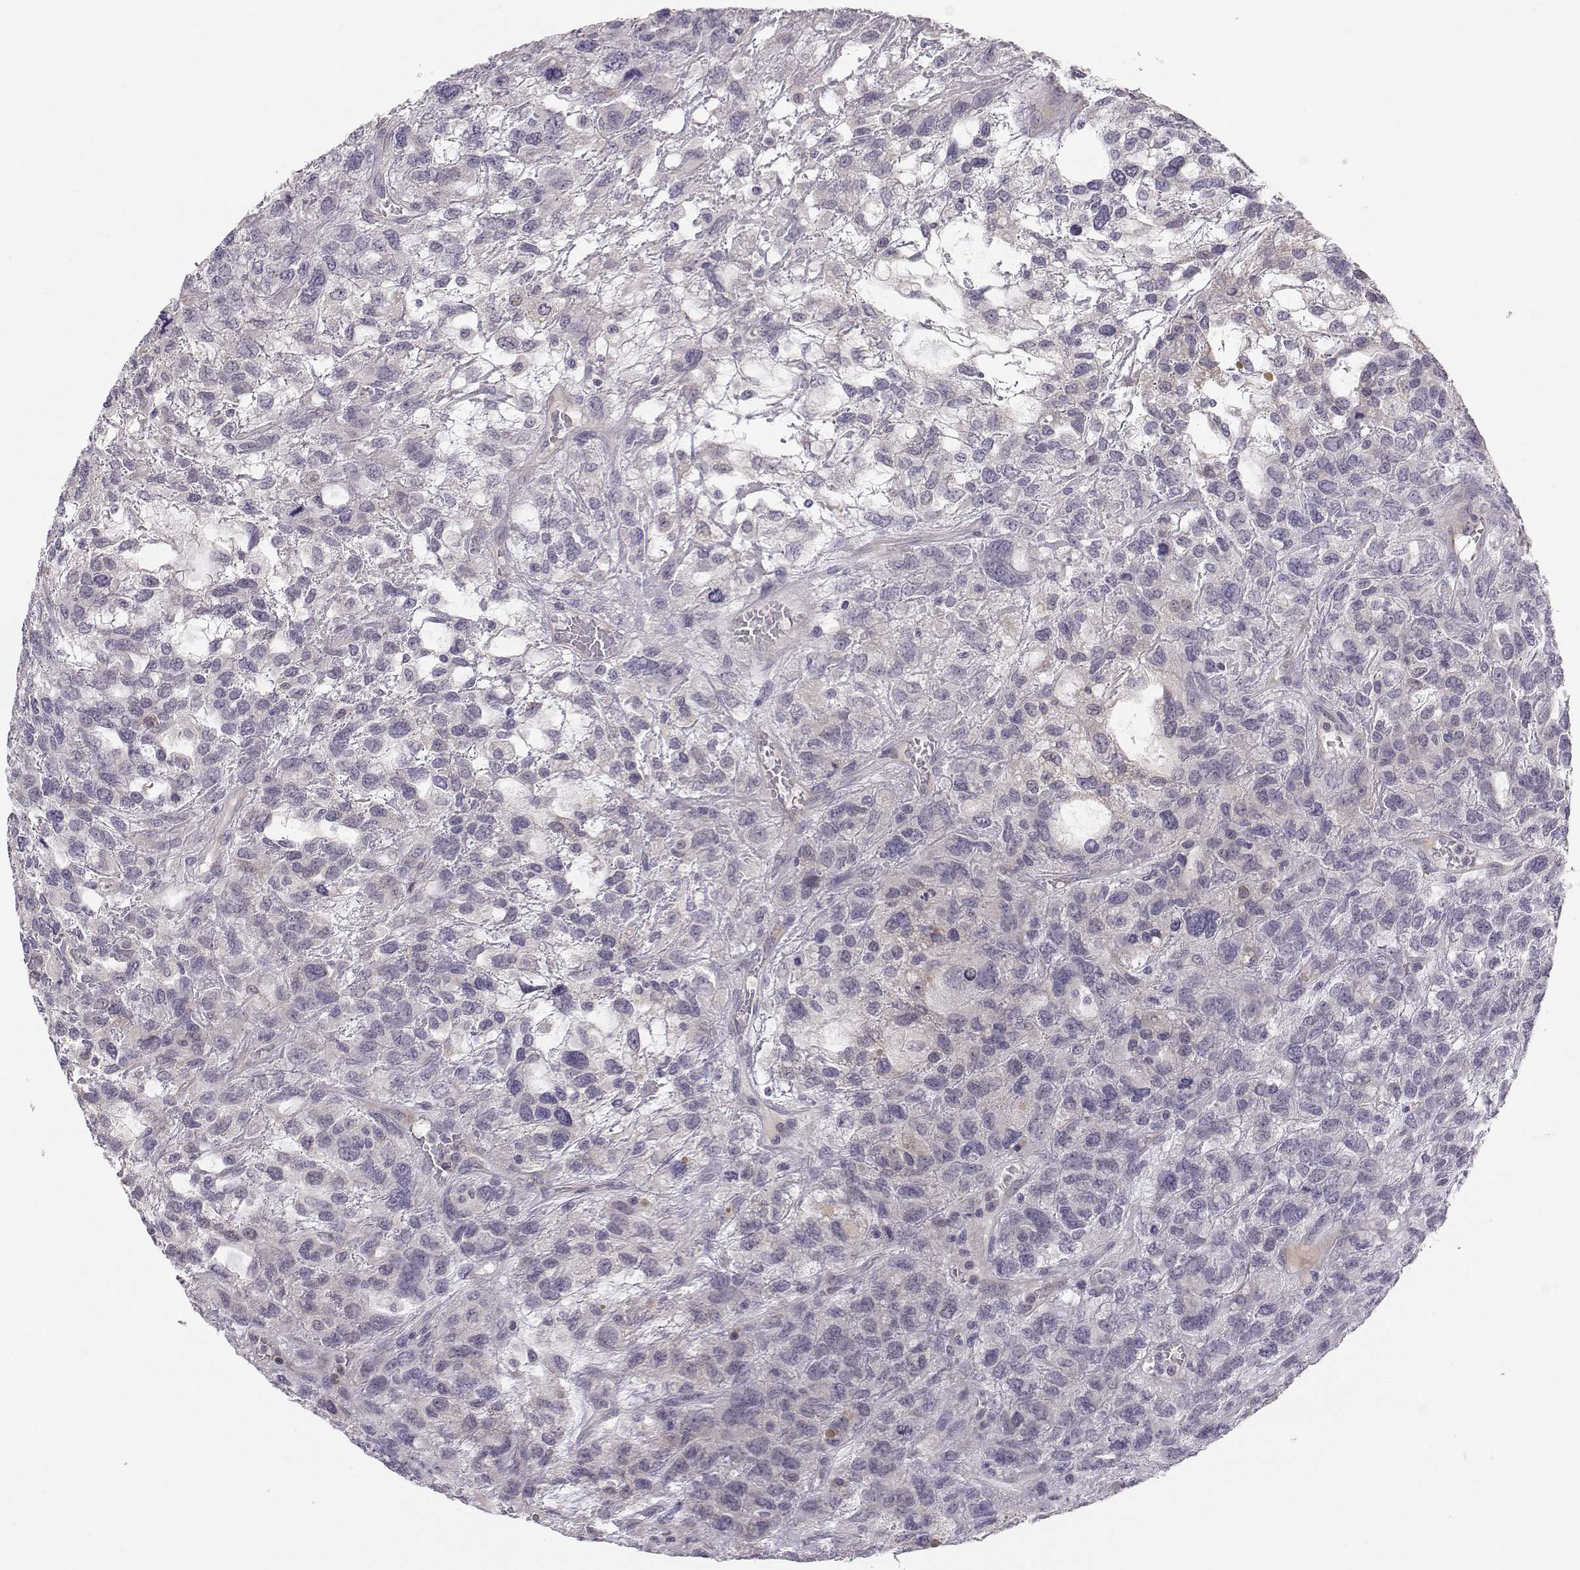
{"staining": {"intensity": "weak", "quantity": "25%-75%", "location": "cytoplasmic/membranous"}, "tissue": "testis cancer", "cell_type": "Tumor cells", "image_type": "cancer", "snomed": [{"axis": "morphology", "description": "Seminoma, NOS"}, {"axis": "topography", "description": "Testis"}], "caption": "Tumor cells display low levels of weak cytoplasmic/membranous positivity in approximately 25%-75% of cells in human testis cancer. (brown staining indicates protein expression, while blue staining denotes nuclei).", "gene": "ACSL6", "patient": {"sex": "male", "age": 52}}